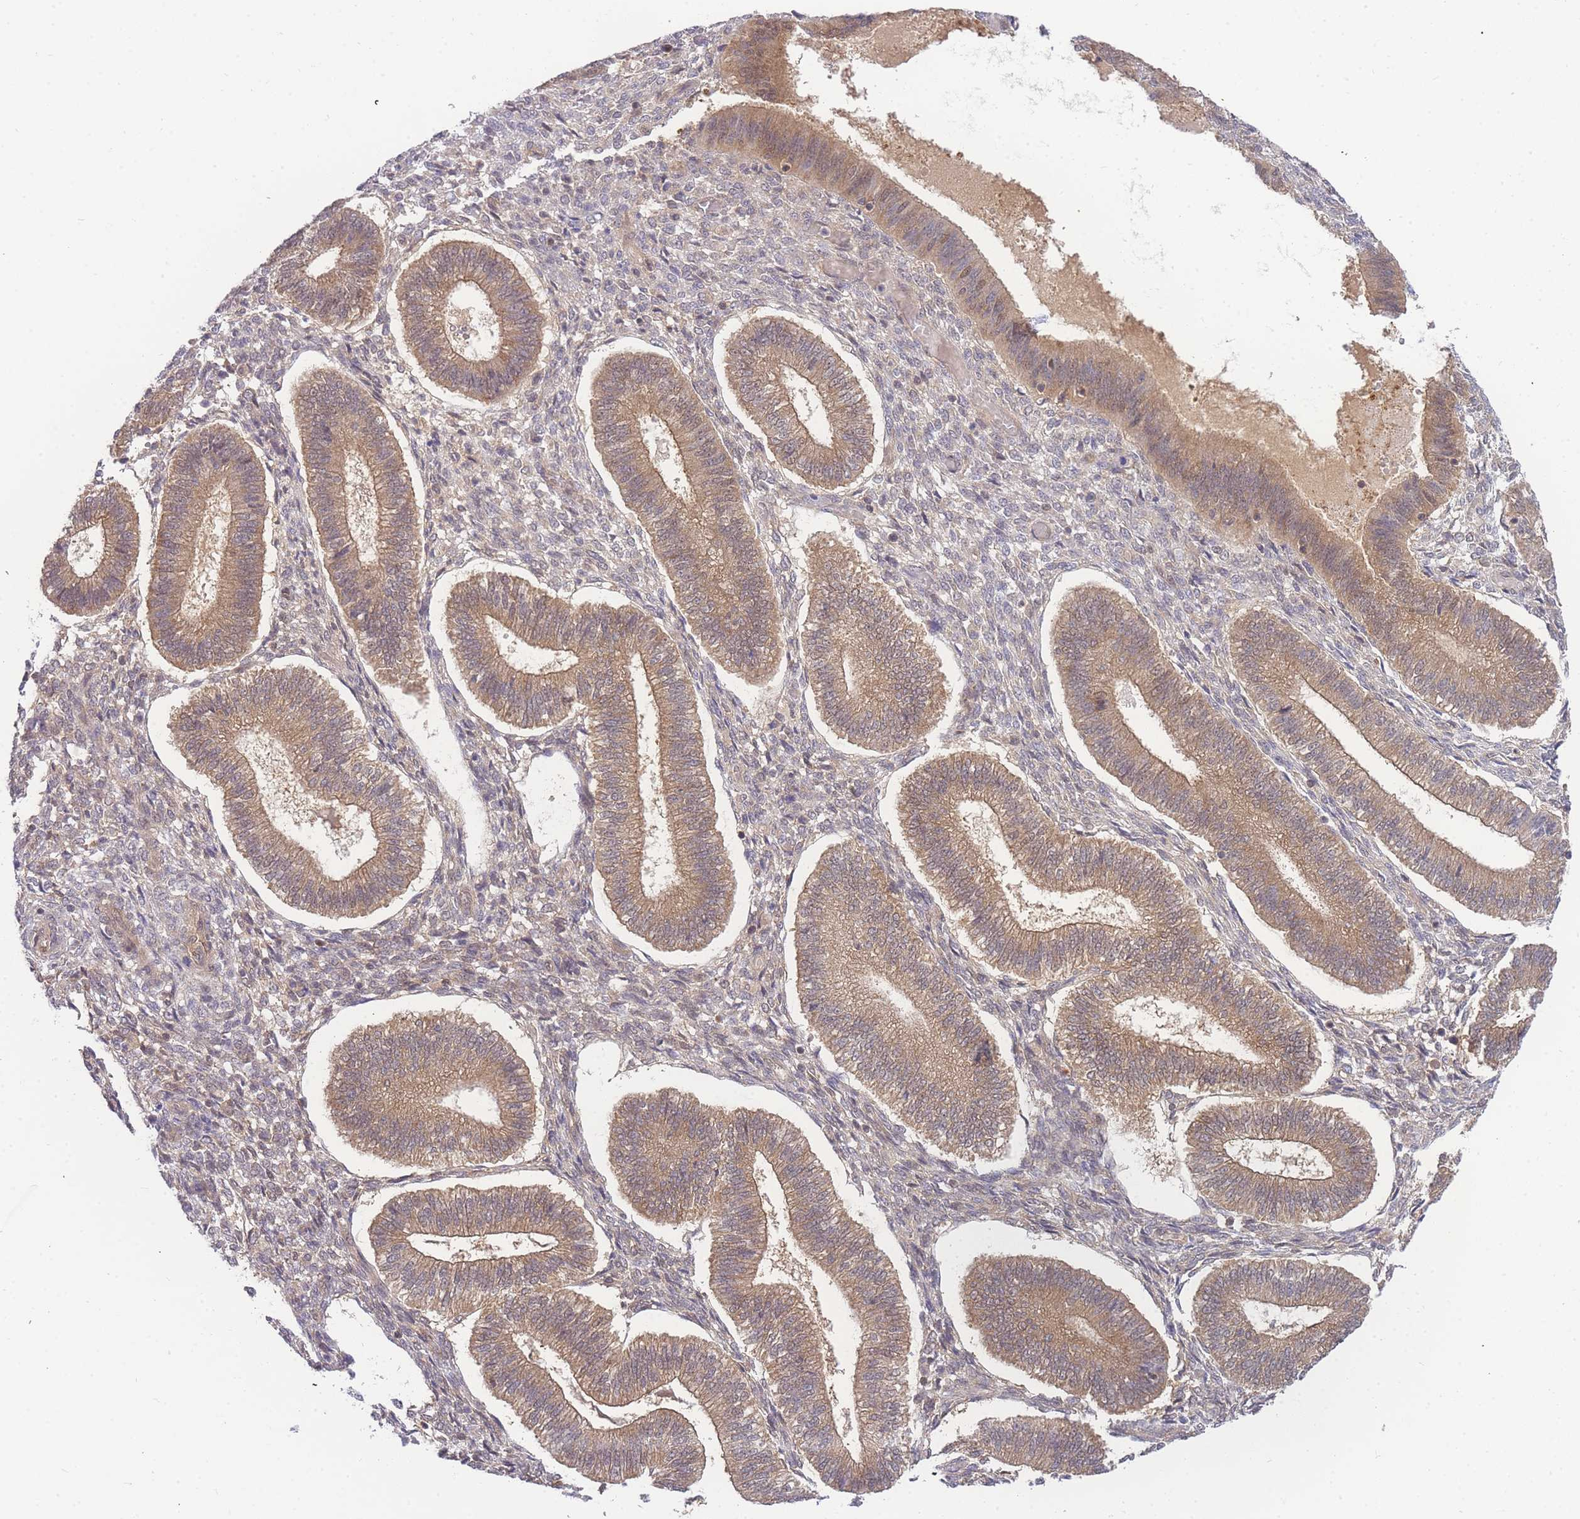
{"staining": {"intensity": "weak", "quantity": "<25%", "location": "cytoplasmic/membranous"}, "tissue": "endometrium", "cell_type": "Cells in endometrial stroma", "image_type": "normal", "snomed": [{"axis": "morphology", "description": "Normal tissue, NOS"}, {"axis": "topography", "description": "Endometrium"}], "caption": "This is a histopathology image of IHC staining of normal endometrium, which shows no expression in cells in endometrial stroma.", "gene": "KIAA1191", "patient": {"sex": "female", "age": 25}}